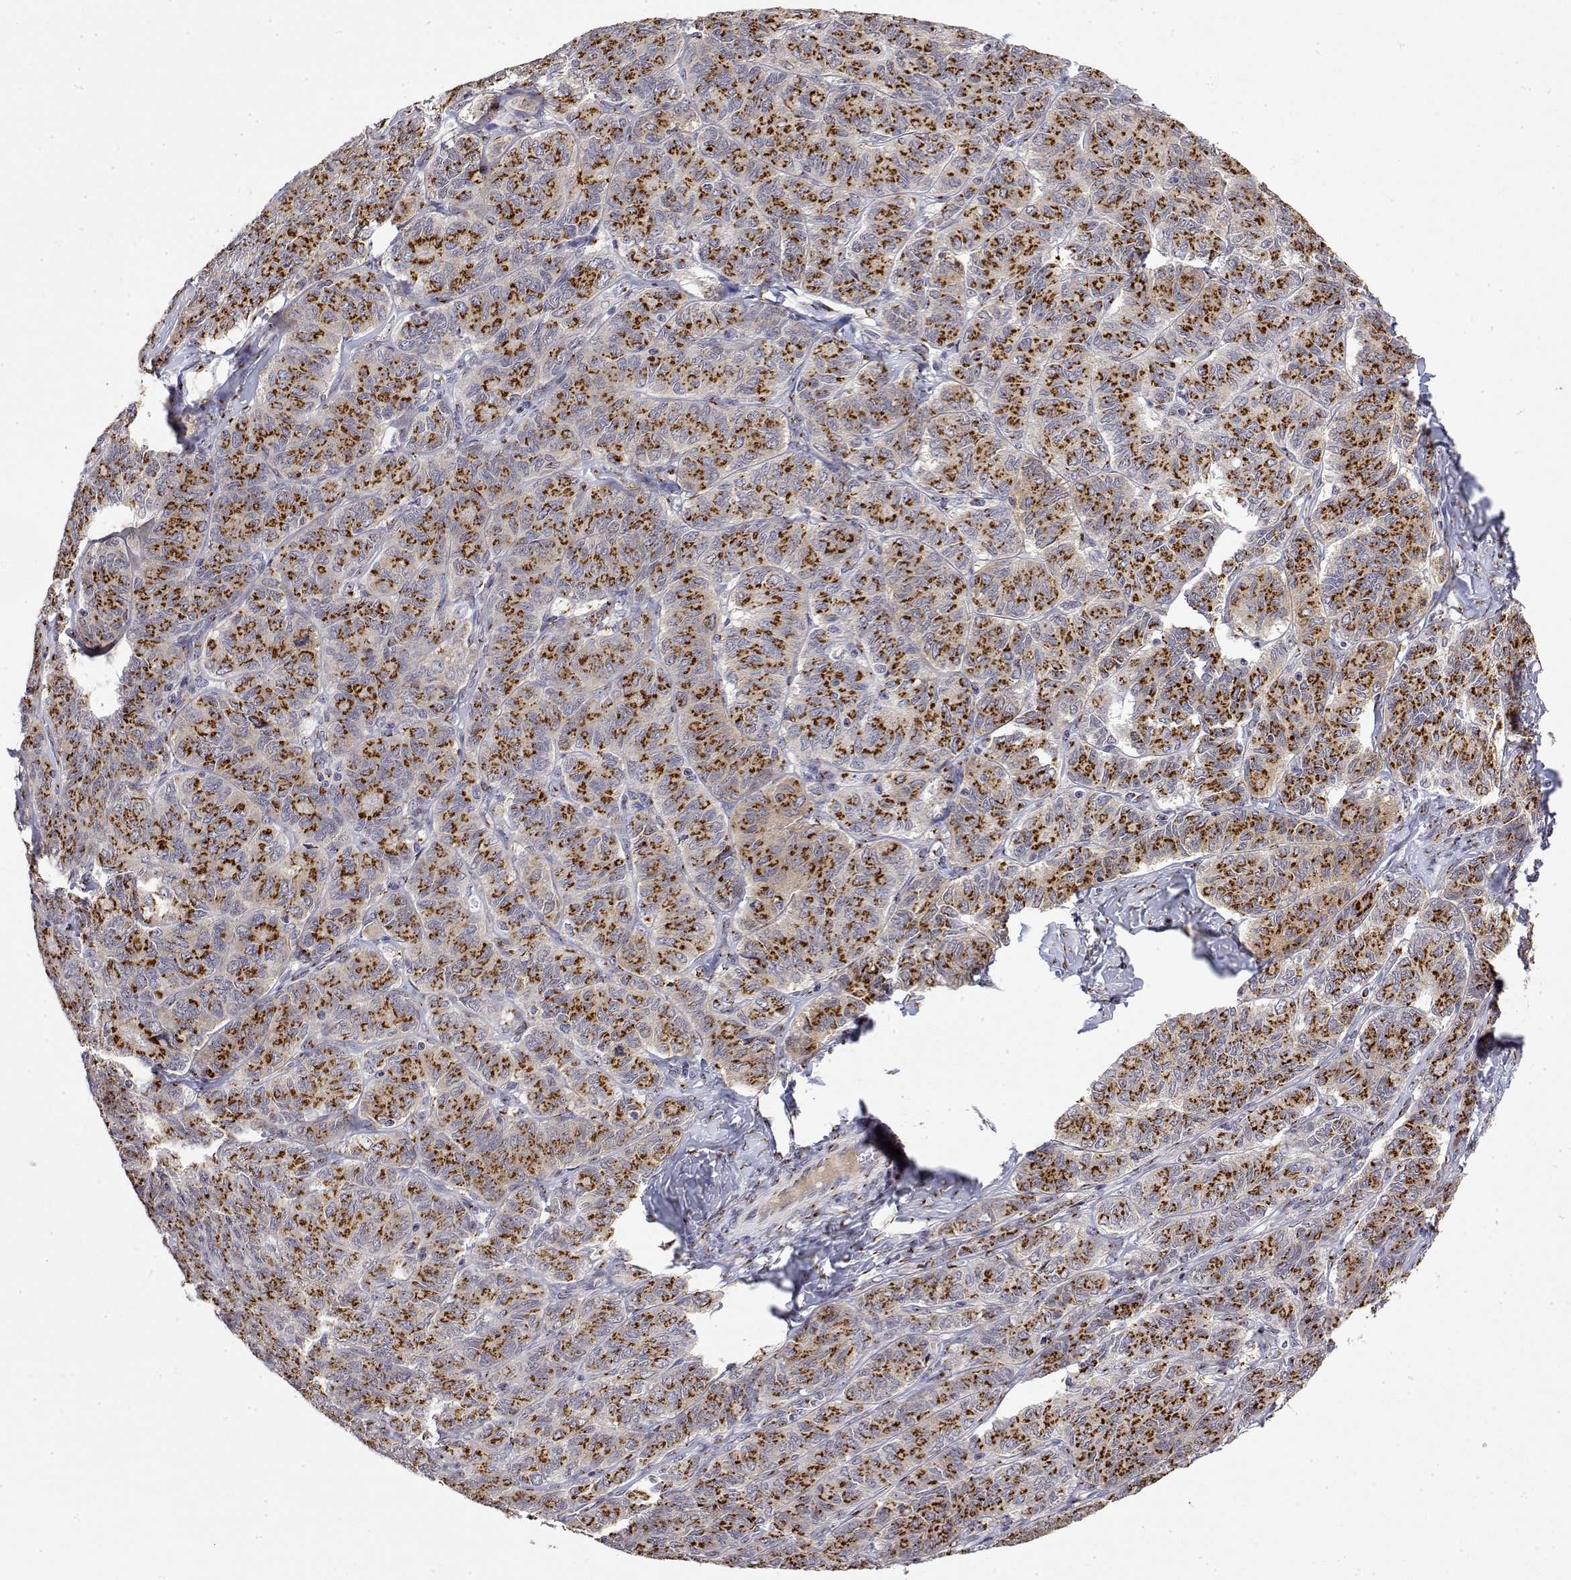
{"staining": {"intensity": "strong", "quantity": ">75%", "location": "cytoplasmic/membranous"}, "tissue": "ovarian cancer", "cell_type": "Tumor cells", "image_type": "cancer", "snomed": [{"axis": "morphology", "description": "Carcinoma, endometroid"}, {"axis": "topography", "description": "Ovary"}], "caption": "Human ovarian endometroid carcinoma stained with a brown dye exhibits strong cytoplasmic/membranous positive staining in about >75% of tumor cells.", "gene": "YIPF3", "patient": {"sex": "female", "age": 80}}